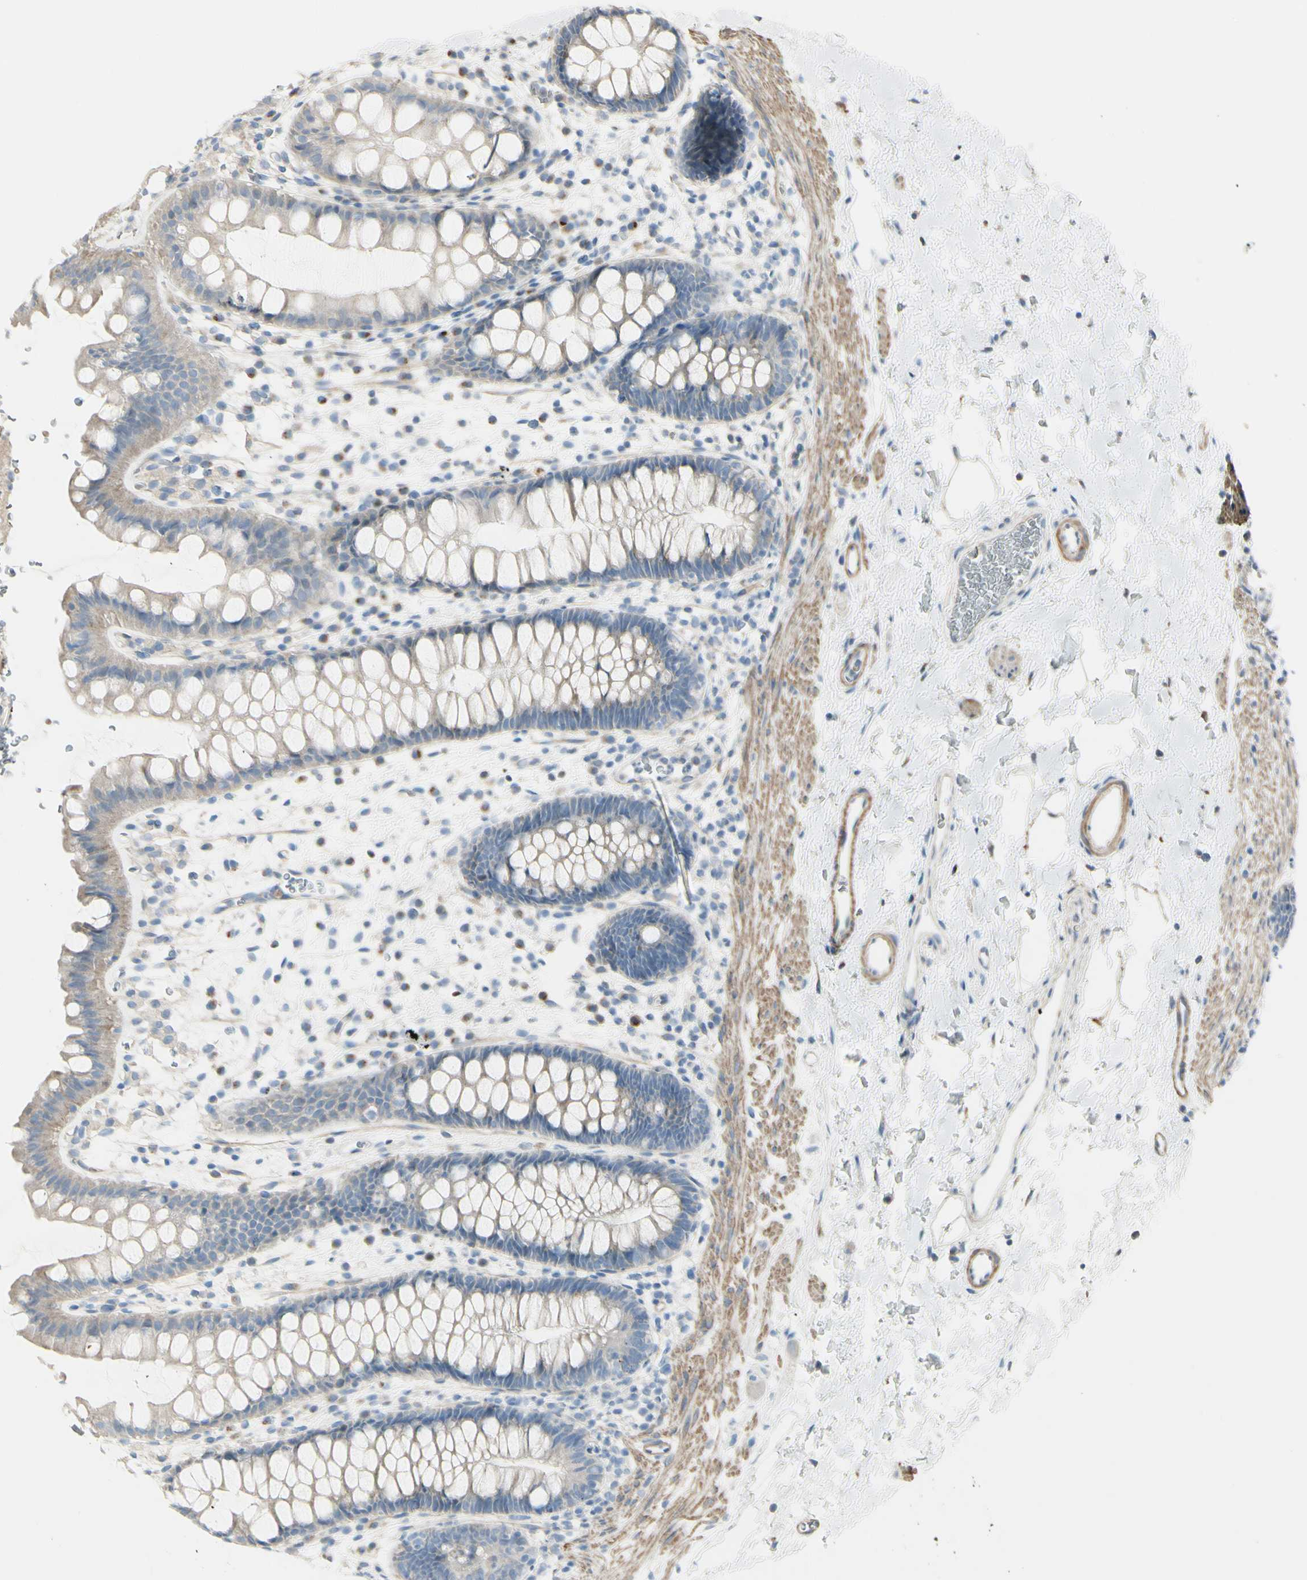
{"staining": {"intensity": "negative", "quantity": "none", "location": "none"}, "tissue": "rectum", "cell_type": "Glandular cells", "image_type": "normal", "snomed": [{"axis": "morphology", "description": "Normal tissue, NOS"}, {"axis": "topography", "description": "Rectum"}], "caption": "Human rectum stained for a protein using IHC shows no staining in glandular cells.", "gene": "NCBP2L", "patient": {"sex": "female", "age": 24}}